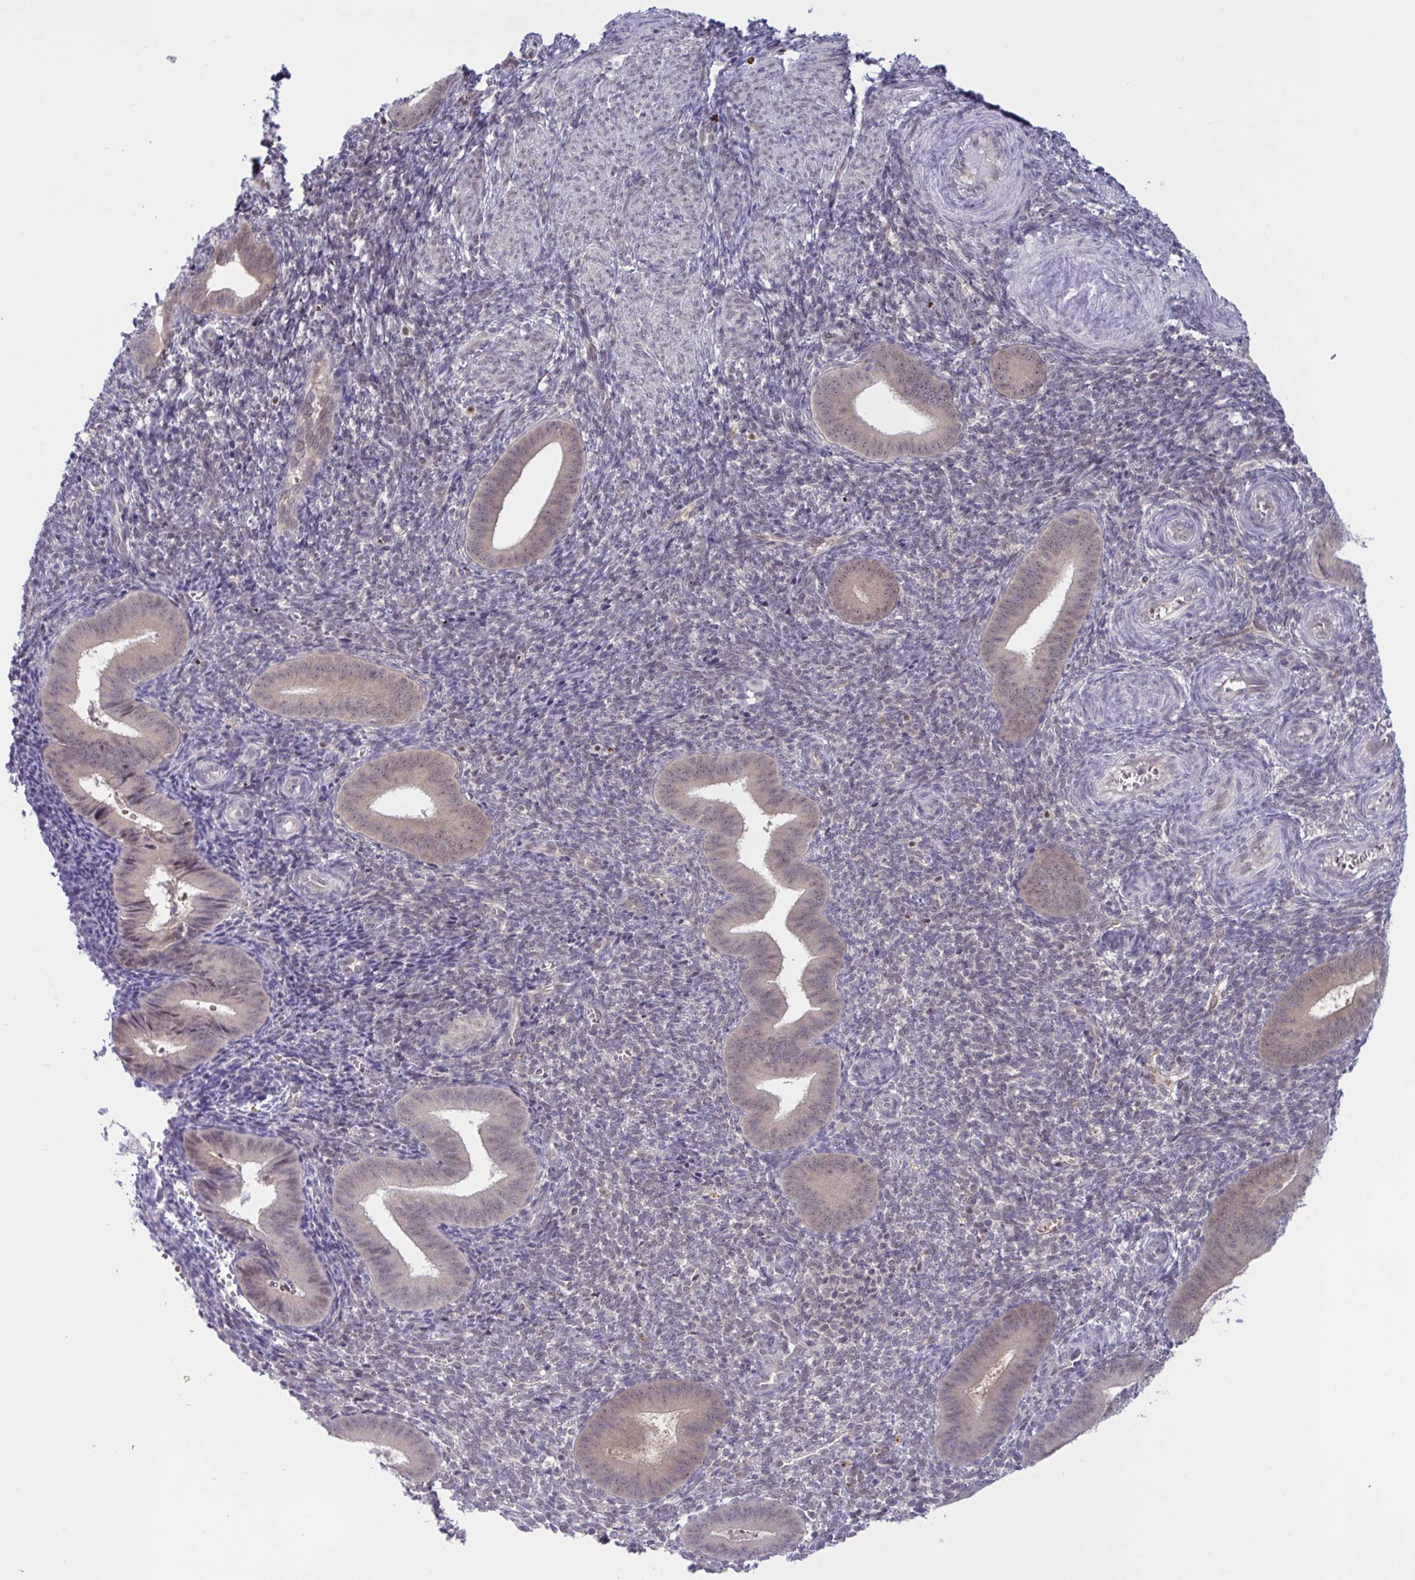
{"staining": {"intensity": "negative", "quantity": "none", "location": "none"}, "tissue": "endometrium", "cell_type": "Cells in endometrial stroma", "image_type": "normal", "snomed": [{"axis": "morphology", "description": "Normal tissue, NOS"}, {"axis": "topography", "description": "Endometrium"}], "caption": "Immunohistochemistry (IHC) photomicrograph of benign human endometrium stained for a protein (brown), which shows no staining in cells in endometrial stroma.", "gene": "TSN", "patient": {"sex": "female", "age": 25}}